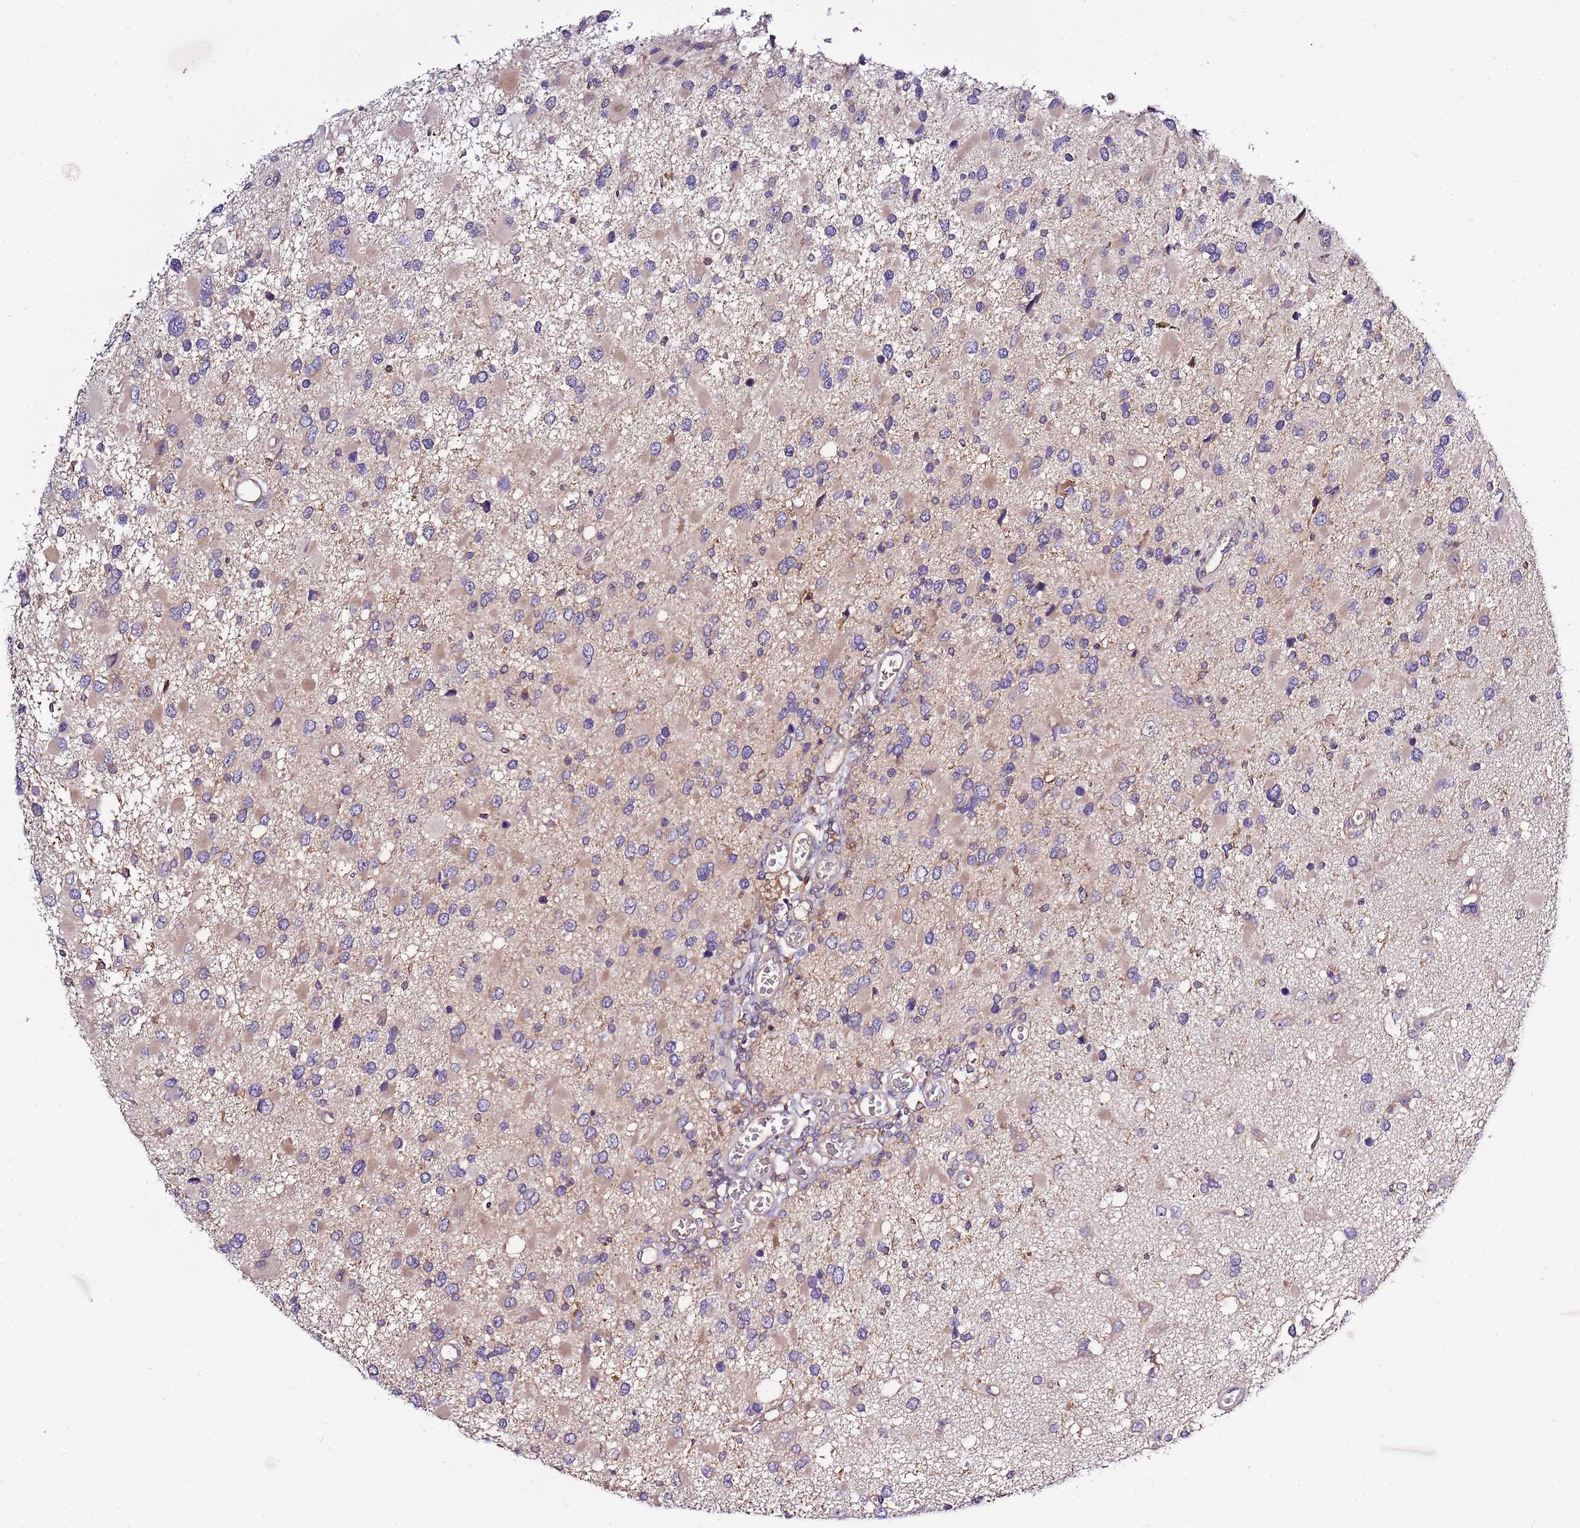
{"staining": {"intensity": "weak", "quantity": "25%-75%", "location": "cytoplasmic/membranous"}, "tissue": "glioma", "cell_type": "Tumor cells", "image_type": "cancer", "snomed": [{"axis": "morphology", "description": "Glioma, malignant, High grade"}, {"axis": "topography", "description": "Brain"}], "caption": "There is low levels of weak cytoplasmic/membranous staining in tumor cells of malignant glioma (high-grade), as demonstrated by immunohistochemical staining (brown color).", "gene": "ATXN2L", "patient": {"sex": "male", "age": 53}}